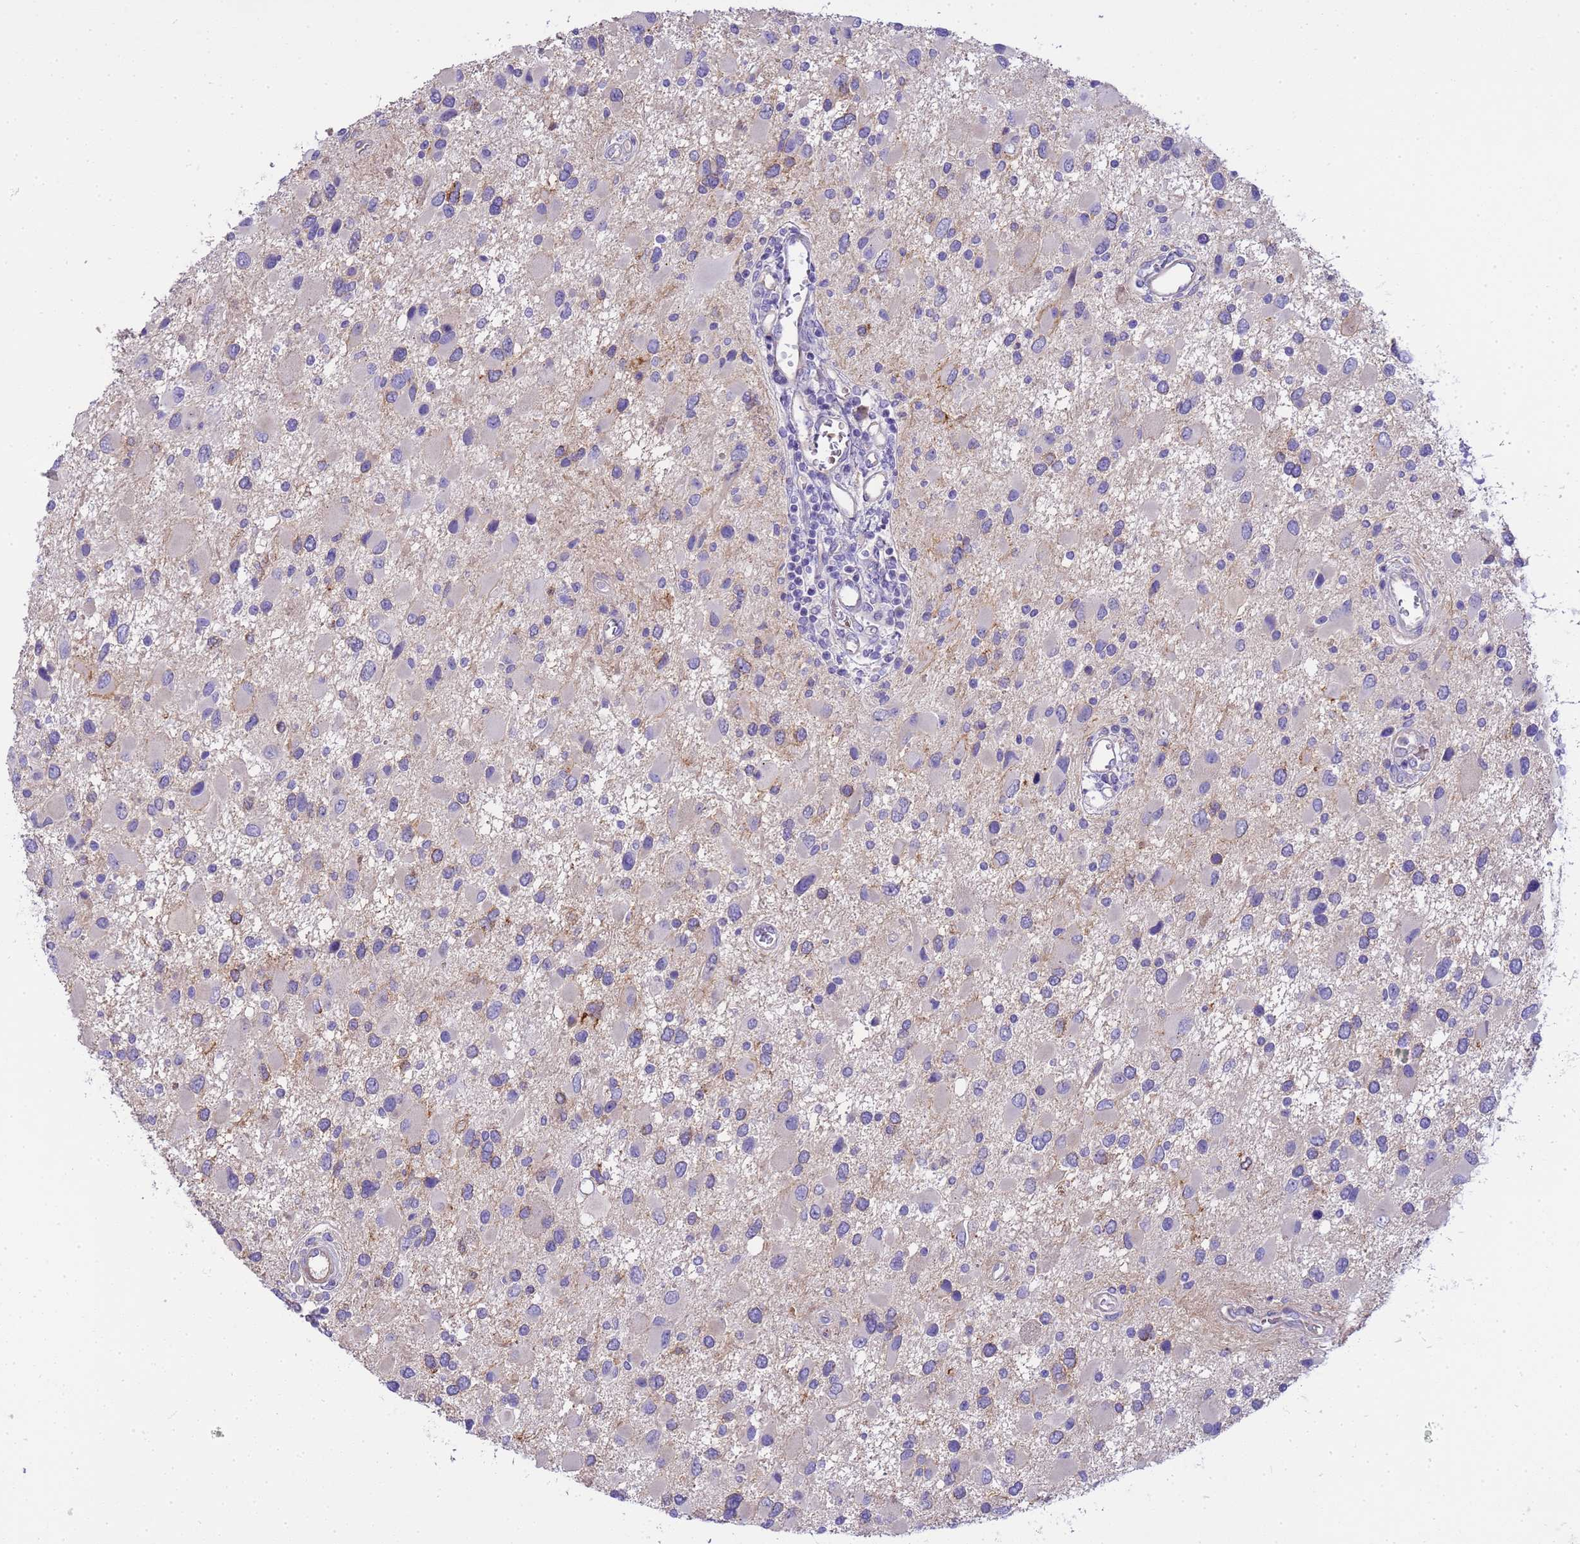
{"staining": {"intensity": "negative", "quantity": "none", "location": "none"}, "tissue": "glioma", "cell_type": "Tumor cells", "image_type": "cancer", "snomed": [{"axis": "morphology", "description": "Glioma, malignant, High grade"}, {"axis": "topography", "description": "Brain"}], "caption": "The photomicrograph shows no staining of tumor cells in malignant glioma (high-grade).", "gene": "RIPPLY2", "patient": {"sex": "male", "age": 53}}